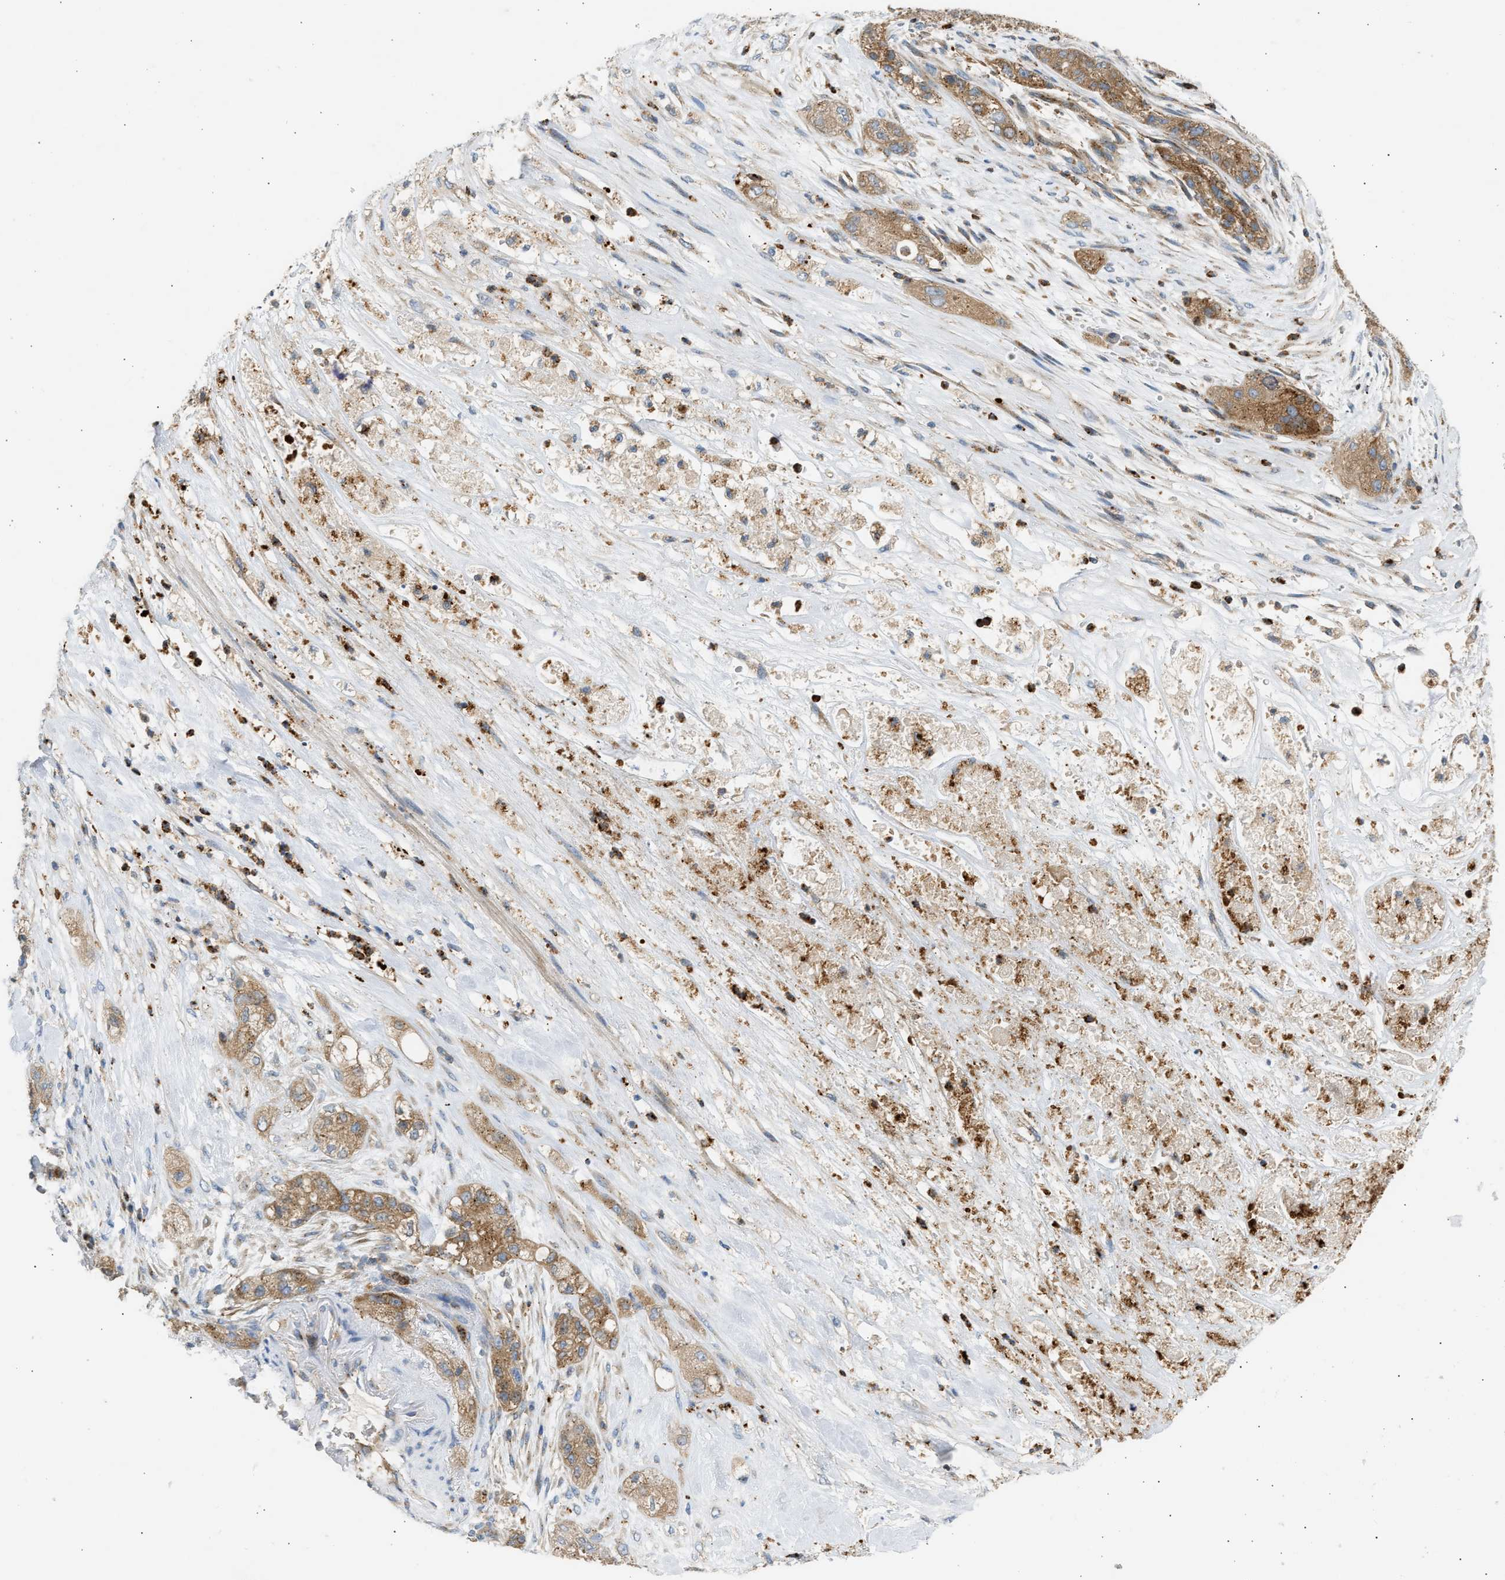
{"staining": {"intensity": "moderate", "quantity": ">75%", "location": "cytoplasmic/membranous"}, "tissue": "pancreatic cancer", "cell_type": "Tumor cells", "image_type": "cancer", "snomed": [{"axis": "morphology", "description": "Adenocarcinoma, NOS"}, {"axis": "topography", "description": "Pancreas"}], "caption": "Pancreatic adenocarcinoma tissue displays moderate cytoplasmic/membranous expression in about >75% of tumor cells, visualized by immunohistochemistry. The protein is shown in brown color, while the nuclei are stained blue.", "gene": "TRIM50", "patient": {"sex": "female", "age": 78}}